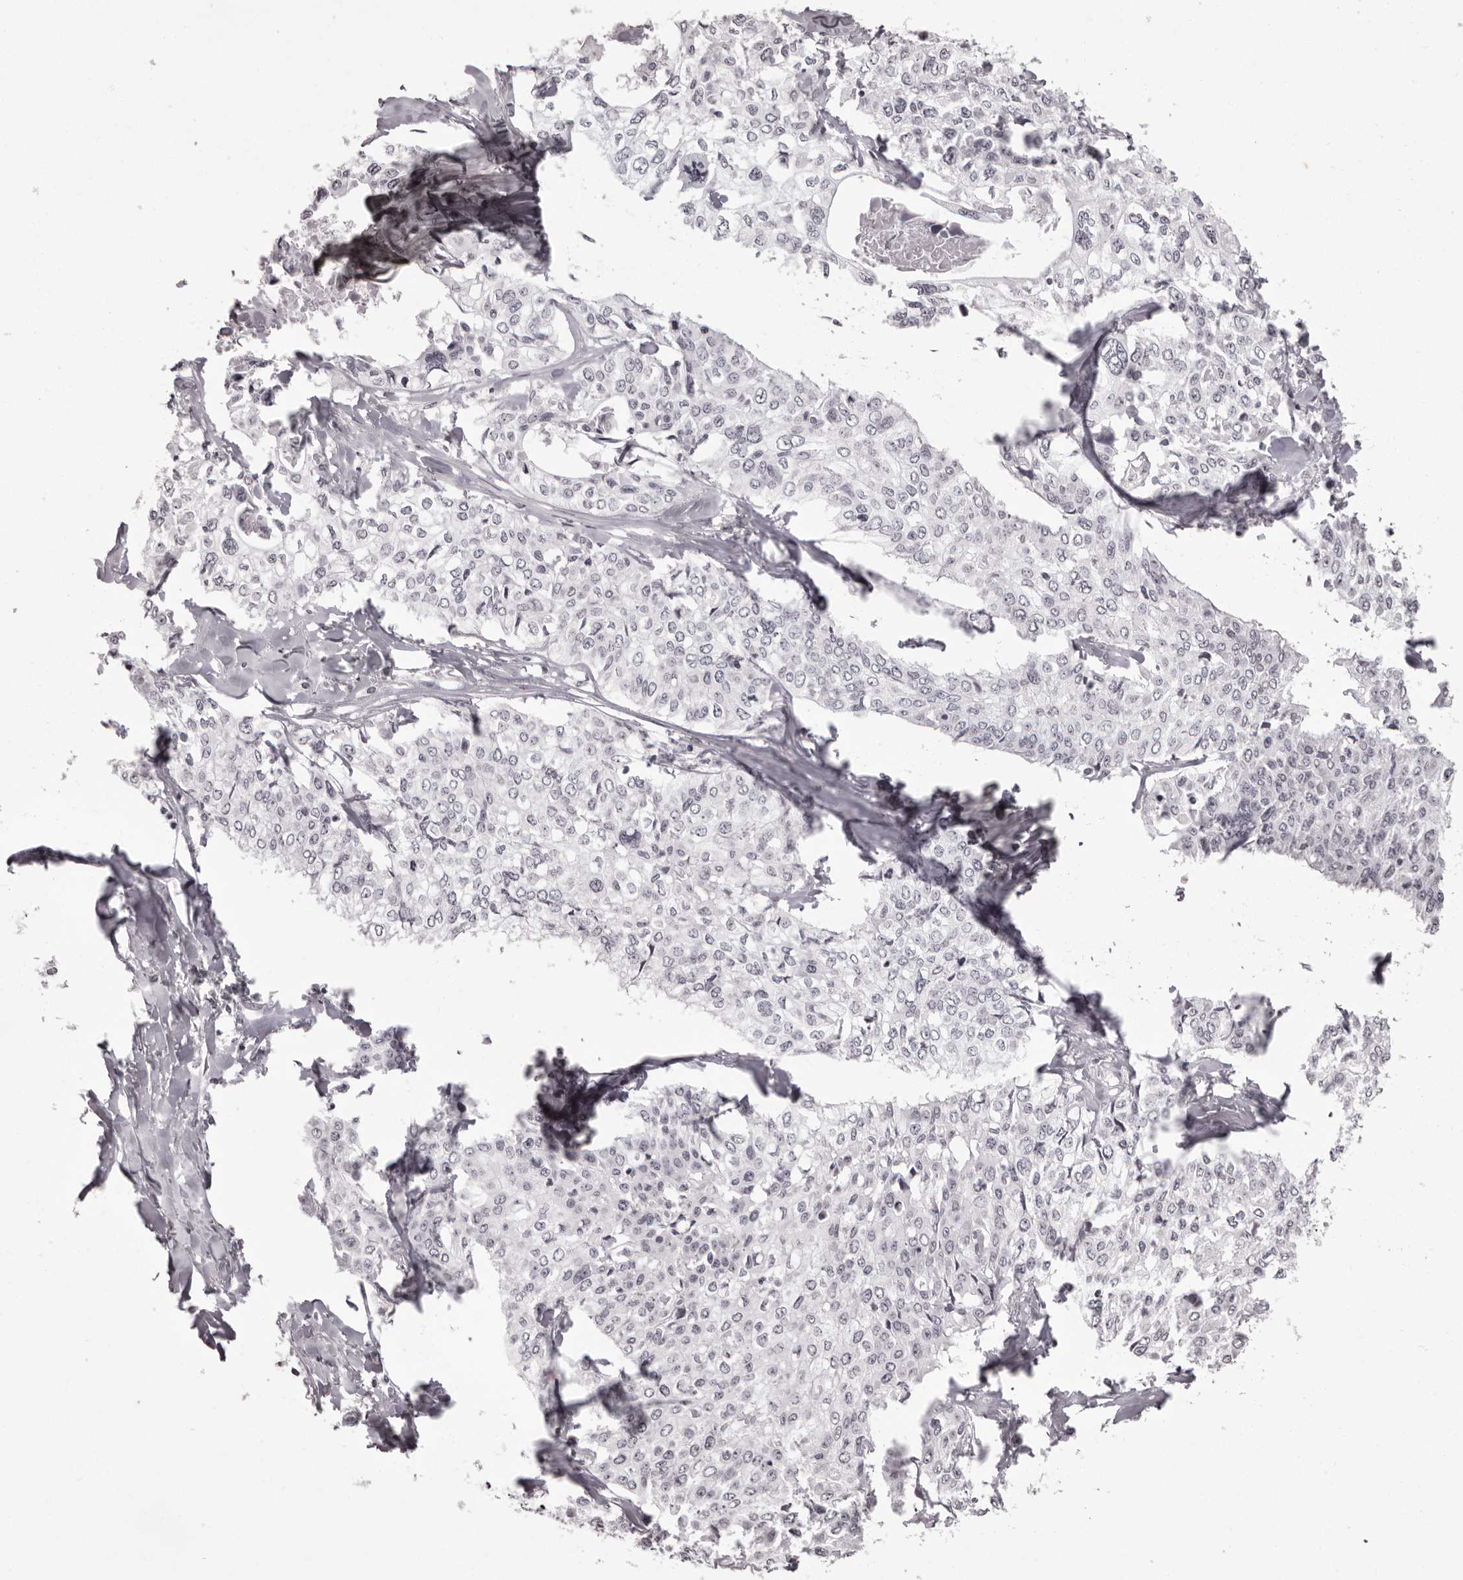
{"staining": {"intensity": "negative", "quantity": "none", "location": "none"}, "tissue": "cervical cancer", "cell_type": "Tumor cells", "image_type": "cancer", "snomed": [{"axis": "morphology", "description": "Squamous cell carcinoma, NOS"}, {"axis": "topography", "description": "Cervix"}], "caption": "This is an immunohistochemistry (IHC) micrograph of squamous cell carcinoma (cervical). There is no staining in tumor cells.", "gene": "C8orf74", "patient": {"sex": "female", "age": 31}}